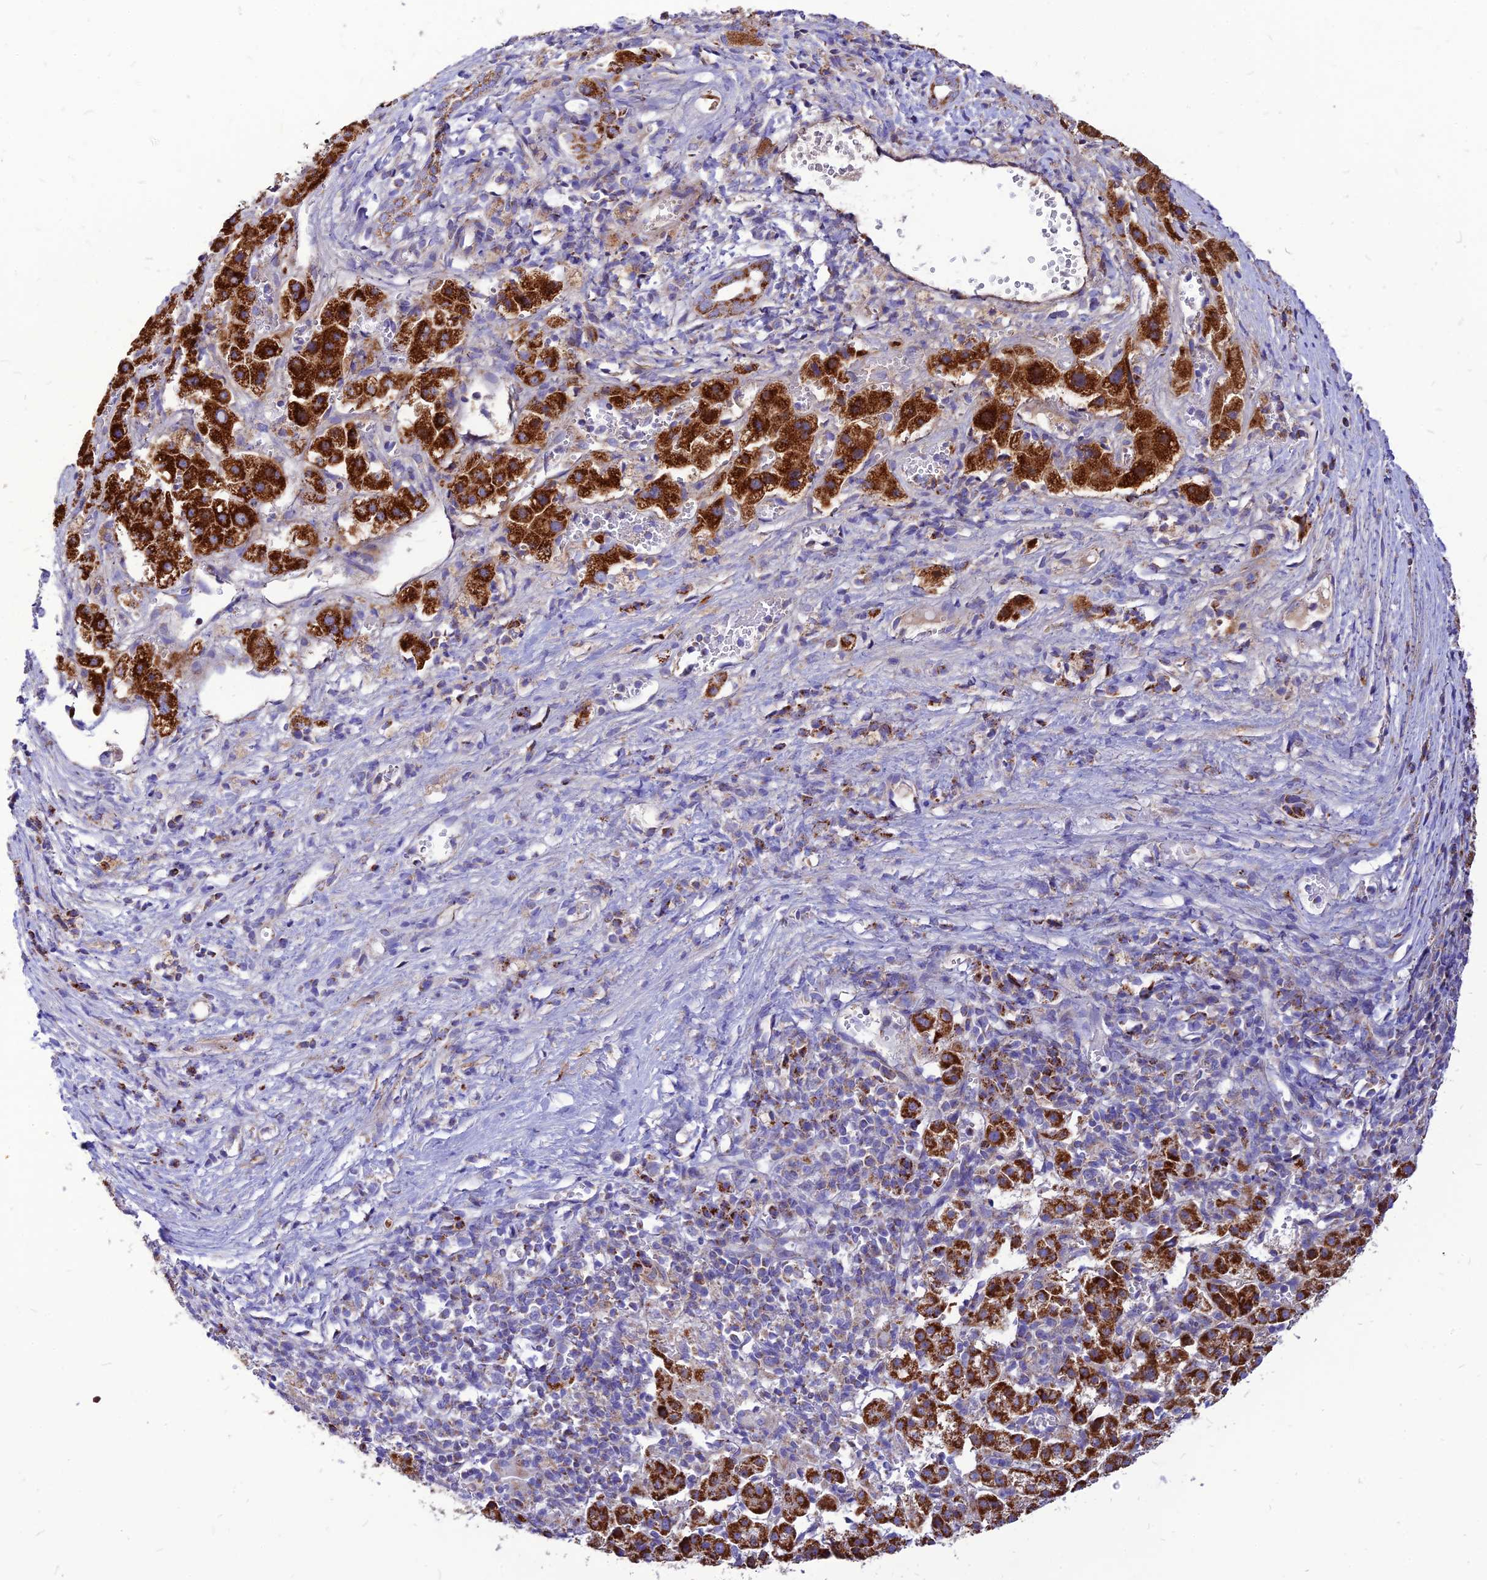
{"staining": {"intensity": "strong", "quantity": ">75%", "location": "cytoplasmic/membranous"}, "tissue": "liver cancer", "cell_type": "Tumor cells", "image_type": "cancer", "snomed": [{"axis": "morphology", "description": "Carcinoma, Hepatocellular, NOS"}, {"axis": "topography", "description": "Liver"}], "caption": "Liver cancer (hepatocellular carcinoma) stained with a brown dye reveals strong cytoplasmic/membranous positive positivity in approximately >75% of tumor cells.", "gene": "ECI1", "patient": {"sex": "female", "age": 58}}